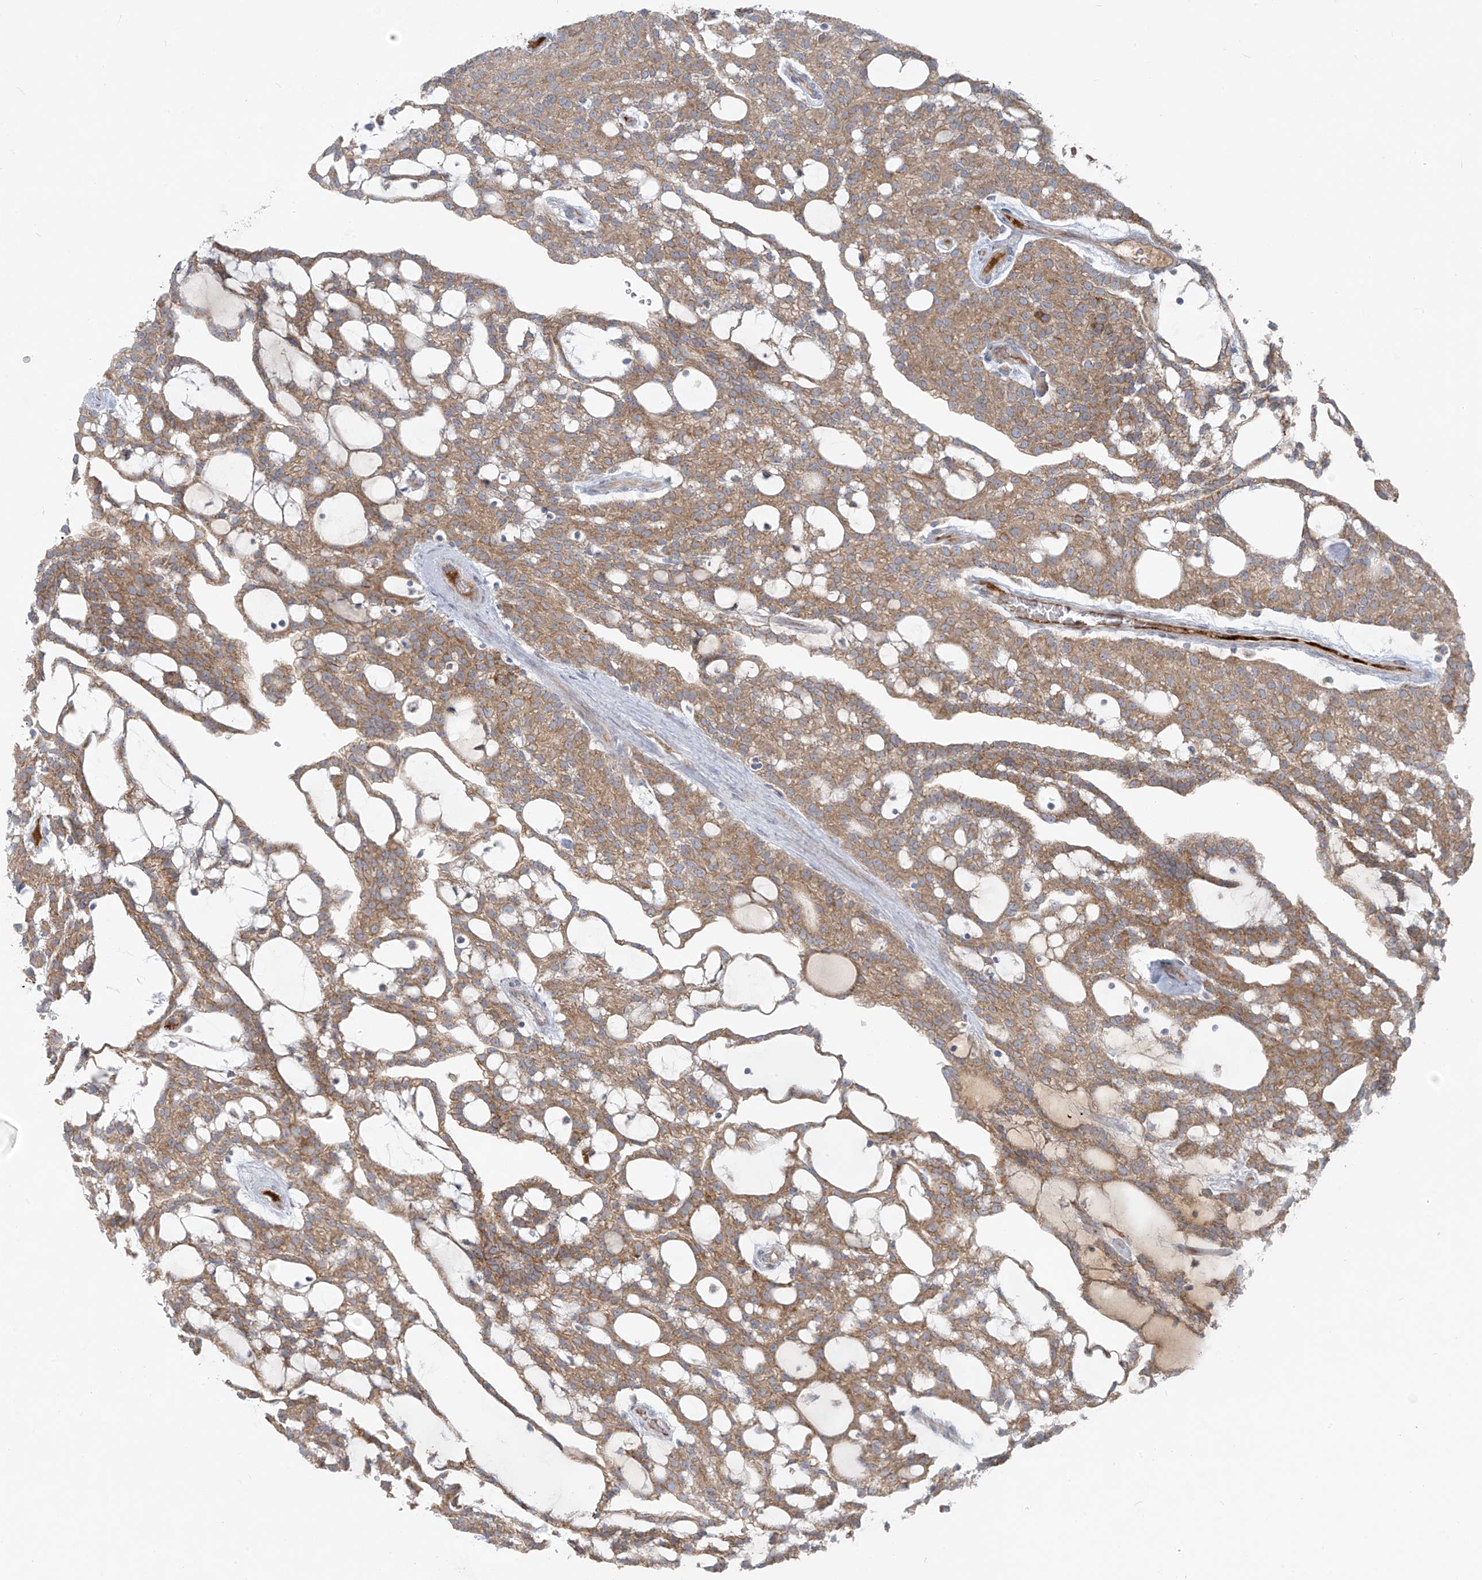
{"staining": {"intensity": "moderate", "quantity": ">75%", "location": "cytoplasmic/membranous"}, "tissue": "renal cancer", "cell_type": "Tumor cells", "image_type": "cancer", "snomed": [{"axis": "morphology", "description": "Adenocarcinoma, NOS"}, {"axis": "topography", "description": "Kidney"}], "caption": "Protein expression analysis of human renal adenocarcinoma reveals moderate cytoplasmic/membranous staining in approximately >75% of tumor cells.", "gene": "LZTS3", "patient": {"sex": "male", "age": 63}}